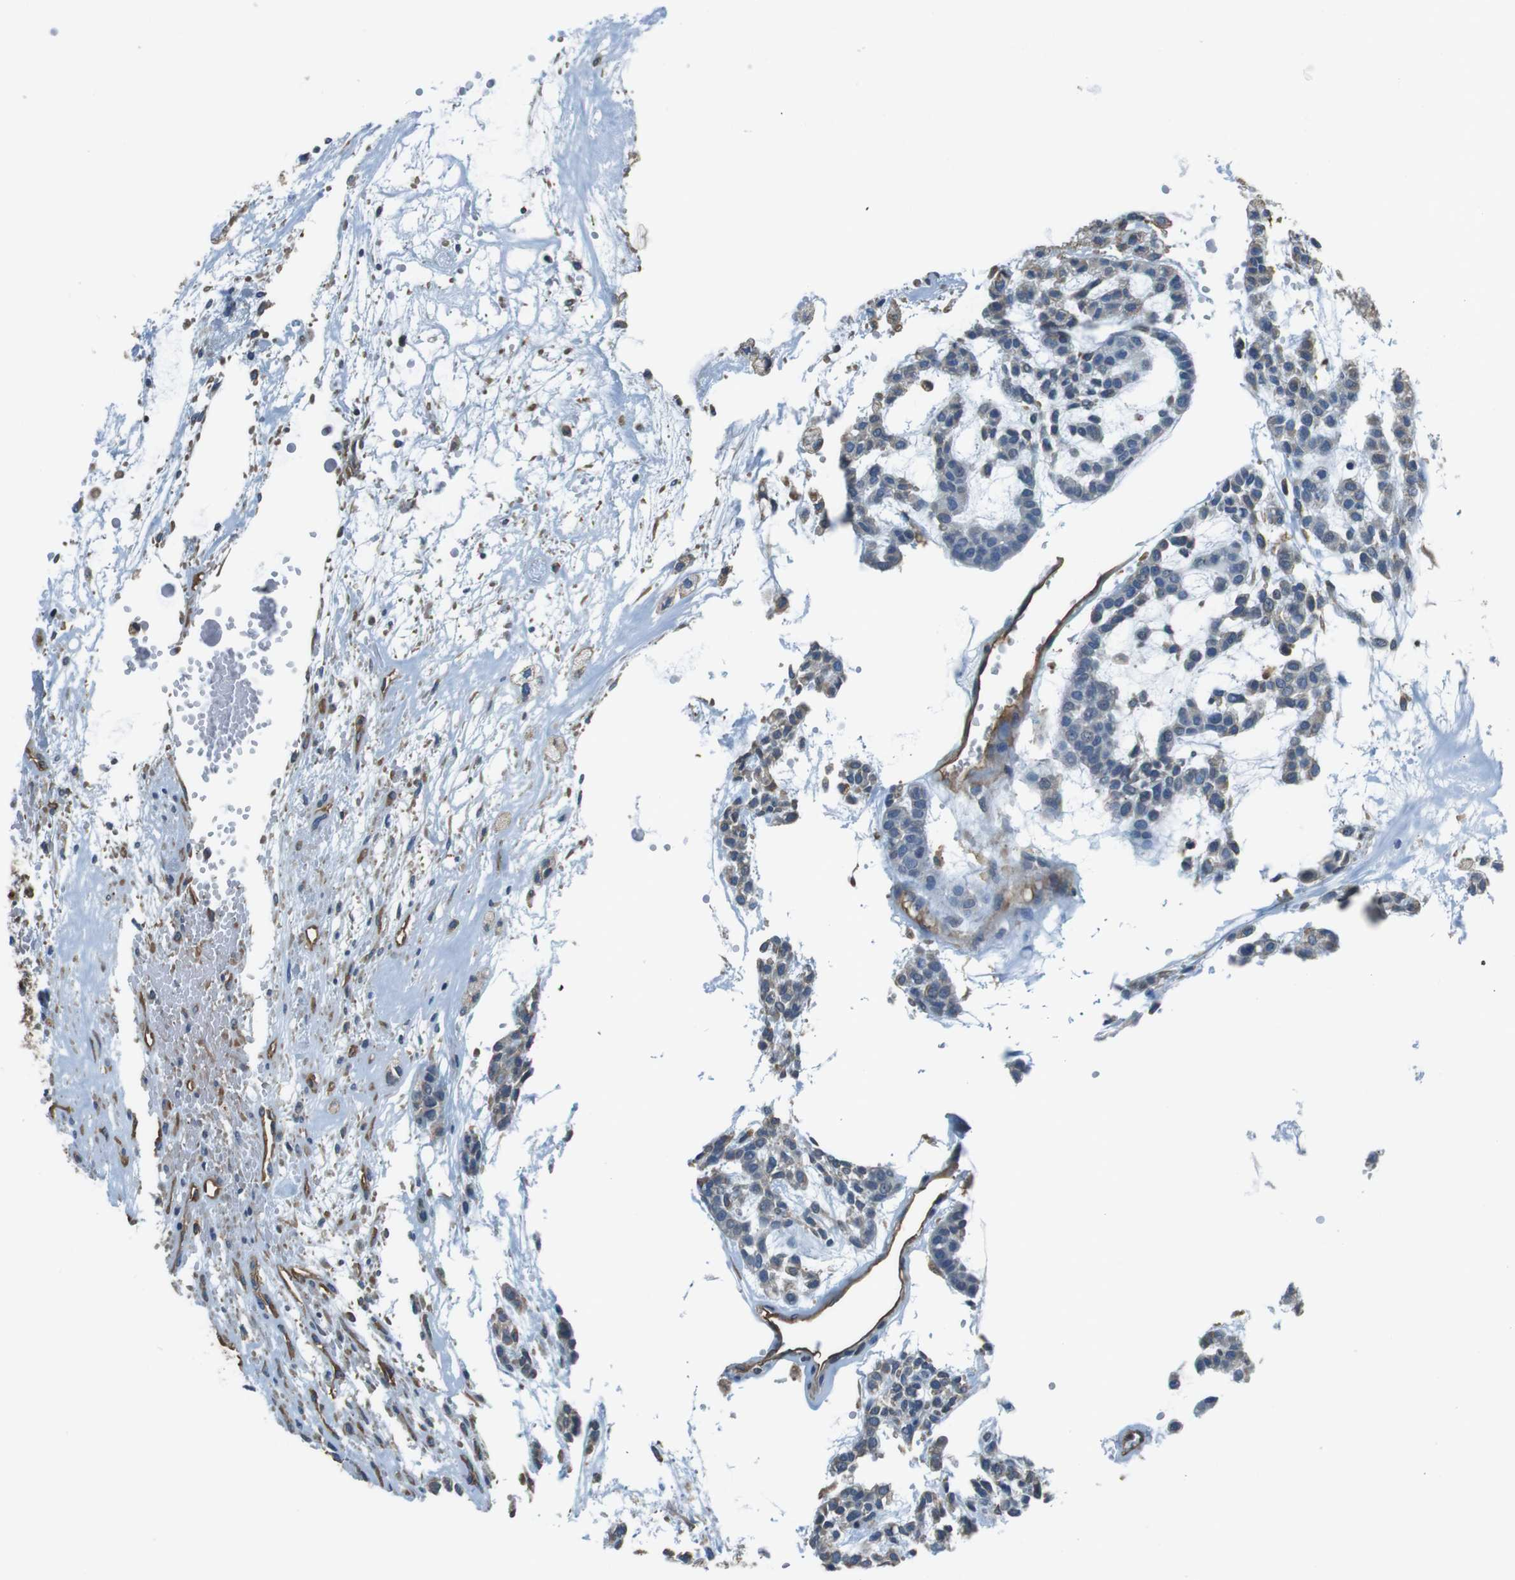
{"staining": {"intensity": "weak", "quantity": "<25%", "location": "cytoplasmic/membranous"}, "tissue": "head and neck cancer", "cell_type": "Tumor cells", "image_type": "cancer", "snomed": [{"axis": "morphology", "description": "Adenocarcinoma, NOS"}, {"axis": "morphology", "description": "Adenoma, NOS"}, {"axis": "topography", "description": "Head-Neck"}], "caption": "IHC histopathology image of neoplastic tissue: adenoma (head and neck) stained with DAB (3,3'-diaminobenzidine) demonstrates no significant protein staining in tumor cells.", "gene": "FCAR", "patient": {"sex": "female", "age": 55}}